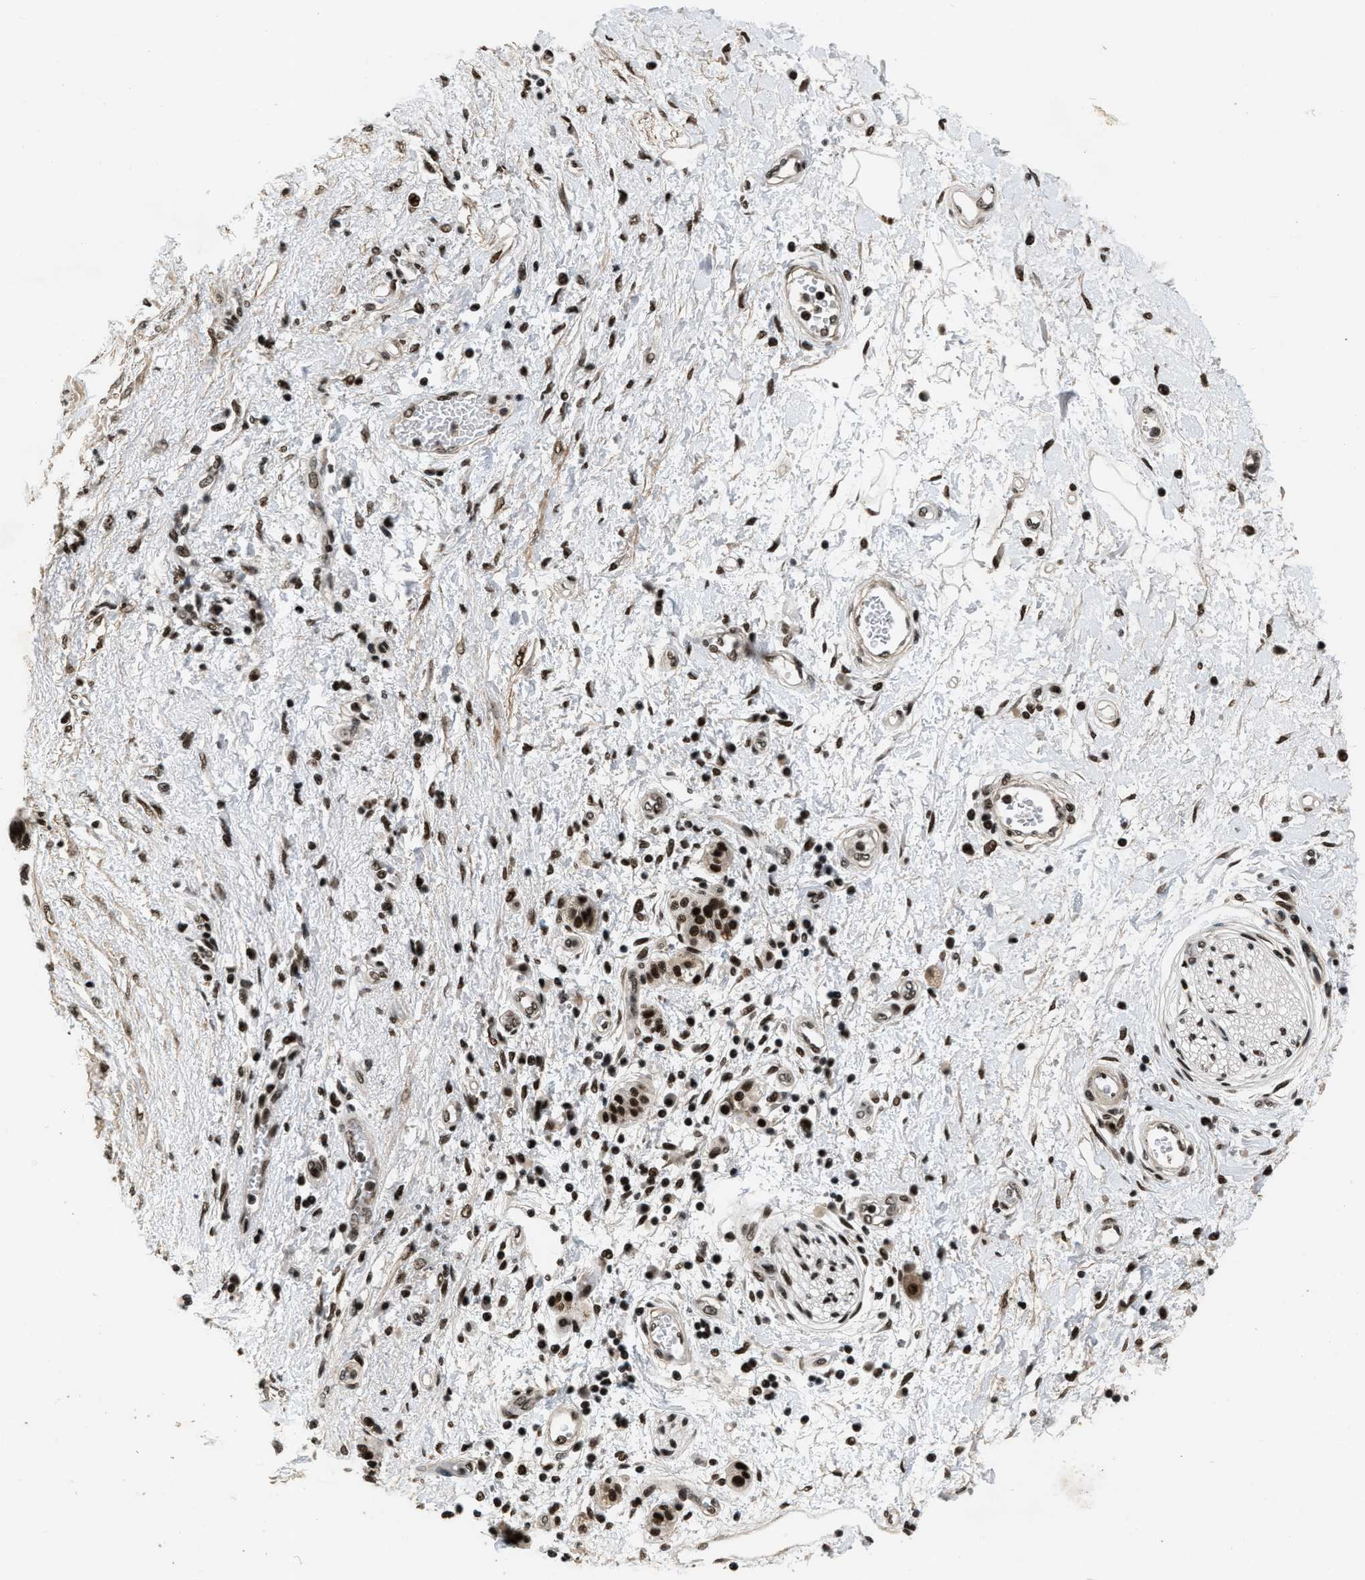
{"staining": {"intensity": "strong", "quantity": ">75%", "location": "nuclear"}, "tissue": "pancreatic cancer", "cell_type": "Tumor cells", "image_type": "cancer", "snomed": [{"axis": "morphology", "description": "Adenocarcinoma, NOS"}, {"axis": "topography", "description": "Pancreas"}], "caption": "Protein staining of pancreatic adenocarcinoma tissue demonstrates strong nuclear expression in about >75% of tumor cells.", "gene": "SMARCB1", "patient": {"sex": "female", "age": 60}}